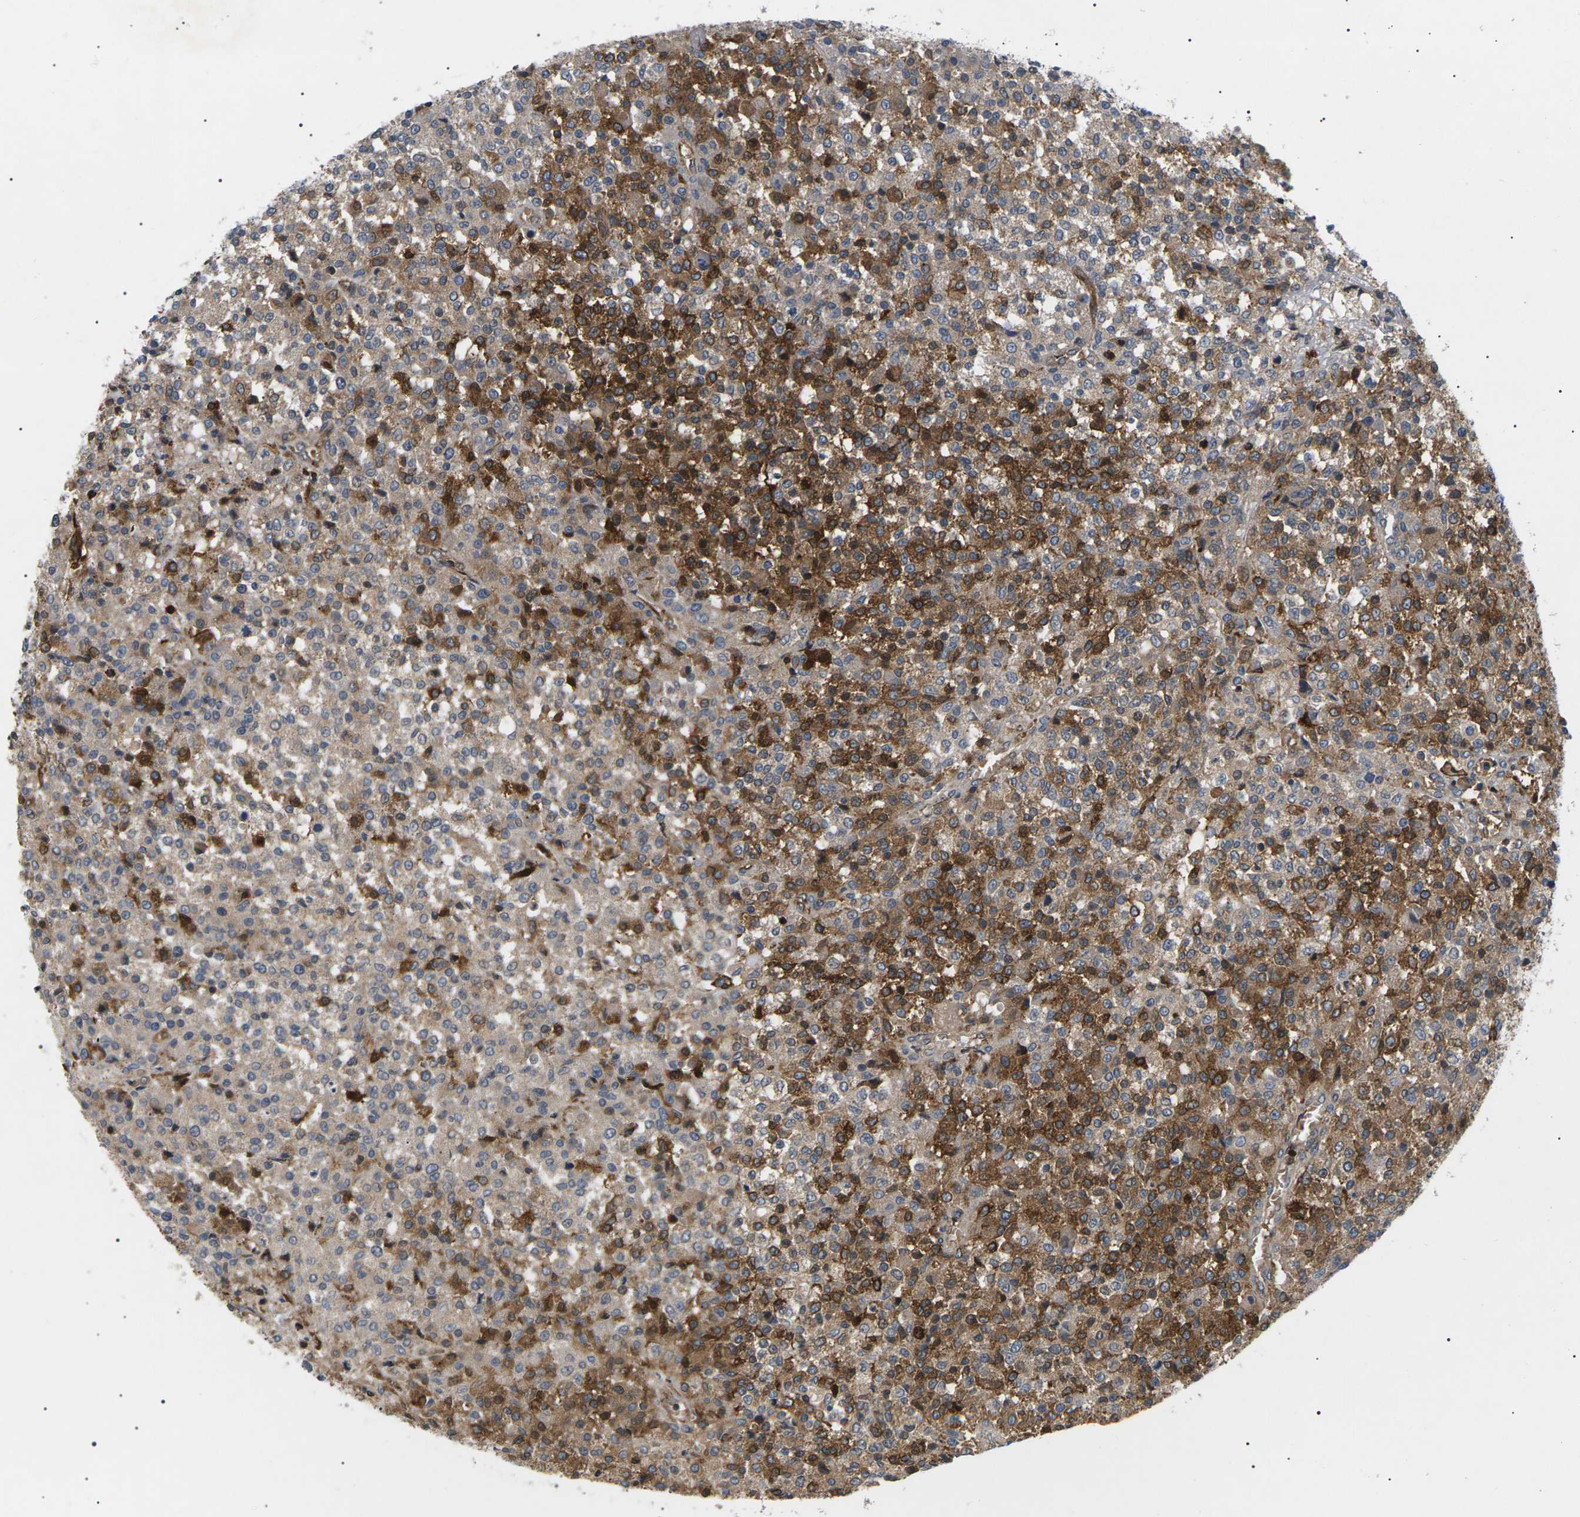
{"staining": {"intensity": "moderate", "quantity": ">75%", "location": "cytoplasmic/membranous"}, "tissue": "testis cancer", "cell_type": "Tumor cells", "image_type": "cancer", "snomed": [{"axis": "morphology", "description": "Seminoma, NOS"}, {"axis": "topography", "description": "Testis"}], "caption": "Immunohistochemistry (IHC) (DAB (3,3'-diaminobenzidine)) staining of testis cancer (seminoma) reveals moderate cytoplasmic/membranous protein expression in about >75% of tumor cells. (DAB = brown stain, brightfield microscopy at high magnification).", "gene": "TMTC4", "patient": {"sex": "male", "age": 59}}